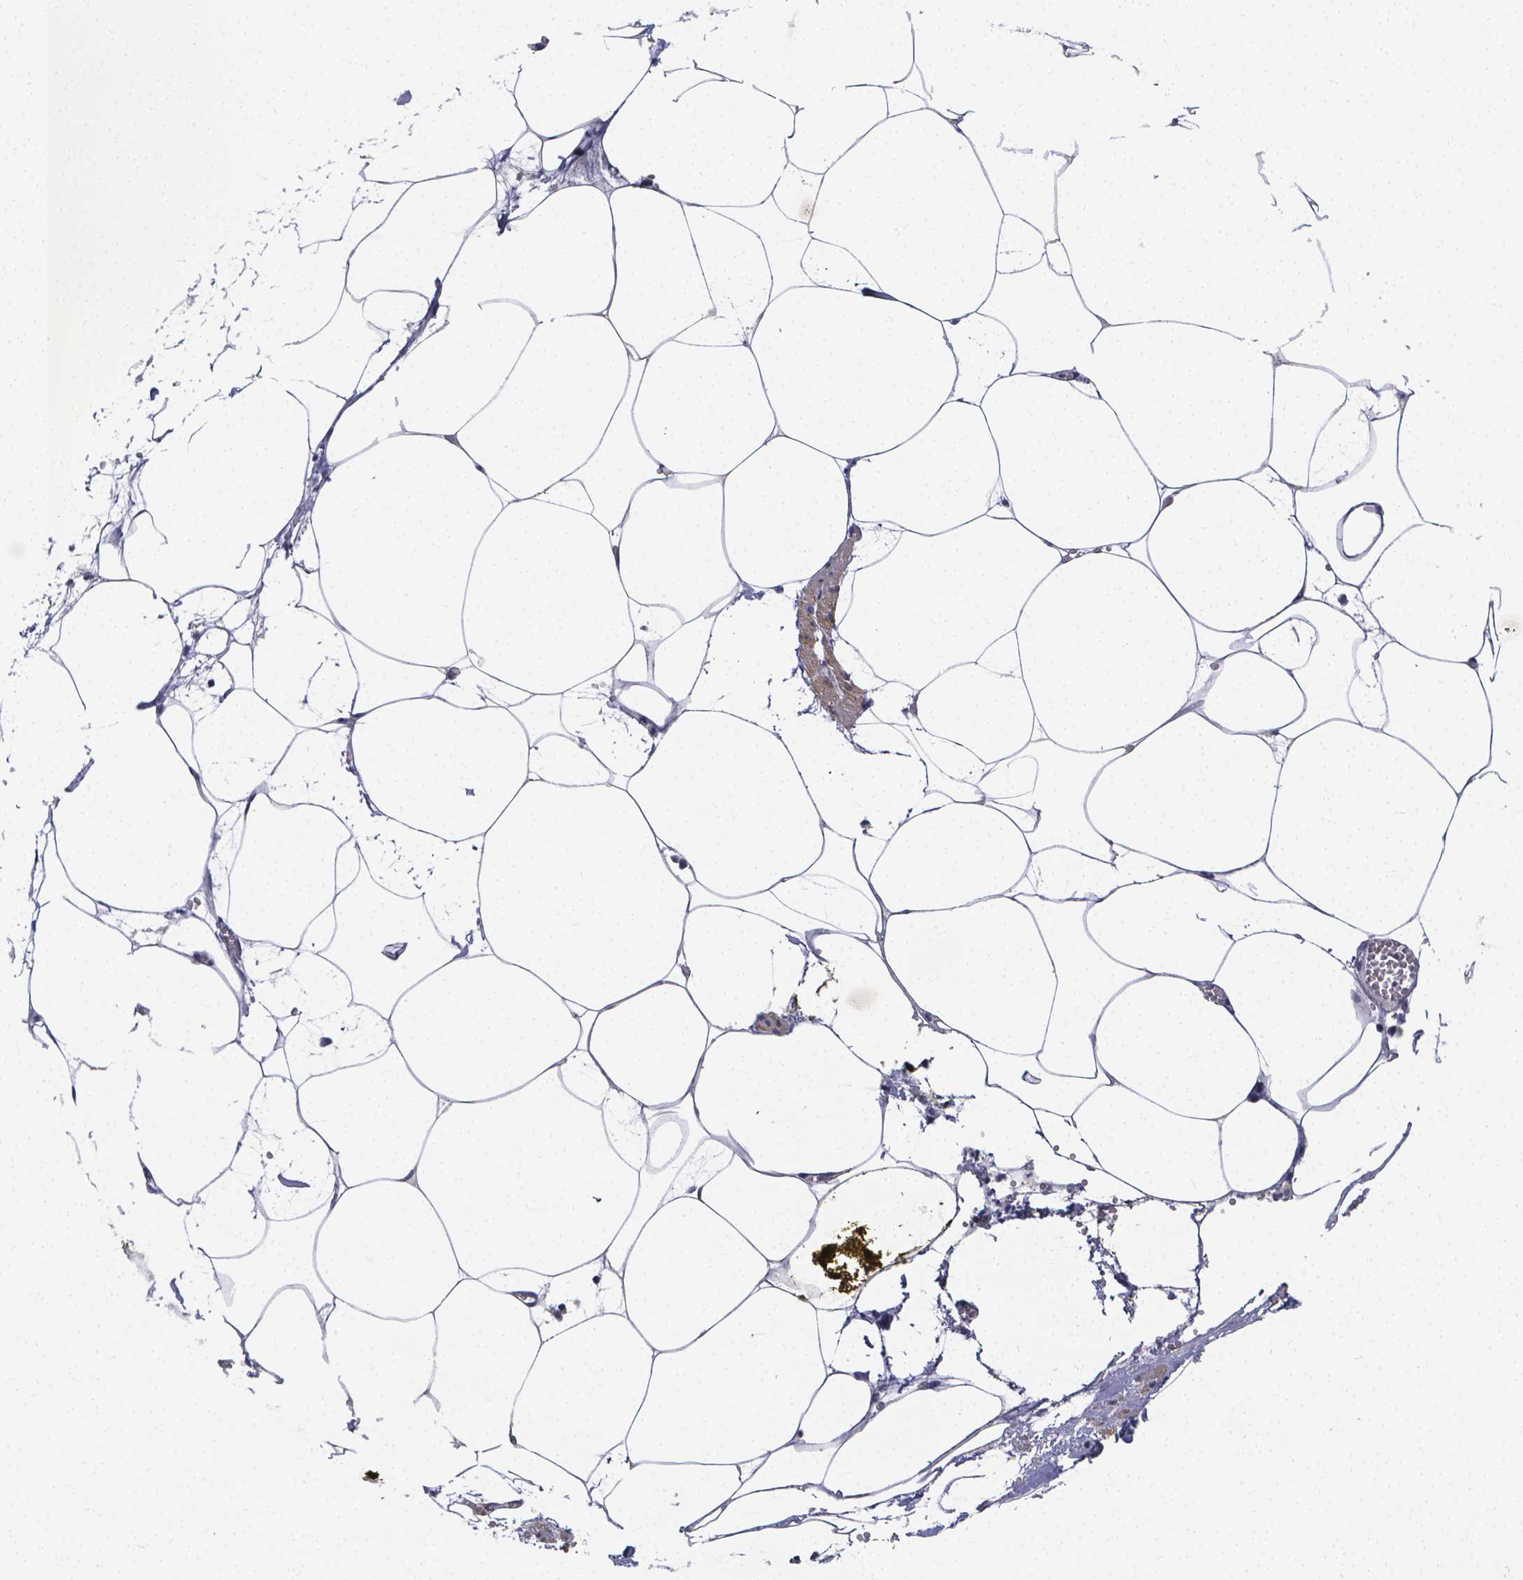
{"staining": {"intensity": "negative", "quantity": "none", "location": "none"}, "tissue": "adipose tissue", "cell_type": "Adipocytes", "image_type": "normal", "snomed": [{"axis": "morphology", "description": "Normal tissue, NOS"}, {"axis": "topography", "description": "Adipose tissue"}, {"axis": "topography", "description": "Pancreas"}, {"axis": "topography", "description": "Peripheral nerve tissue"}], "caption": "Adipocytes are negative for protein expression in normal human adipose tissue. (Stains: DAB (3,3'-diaminobenzidine) immunohistochemistry (IHC) with hematoxylin counter stain, Microscopy: brightfield microscopy at high magnification).", "gene": "RERG", "patient": {"sex": "female", "age": 58}}